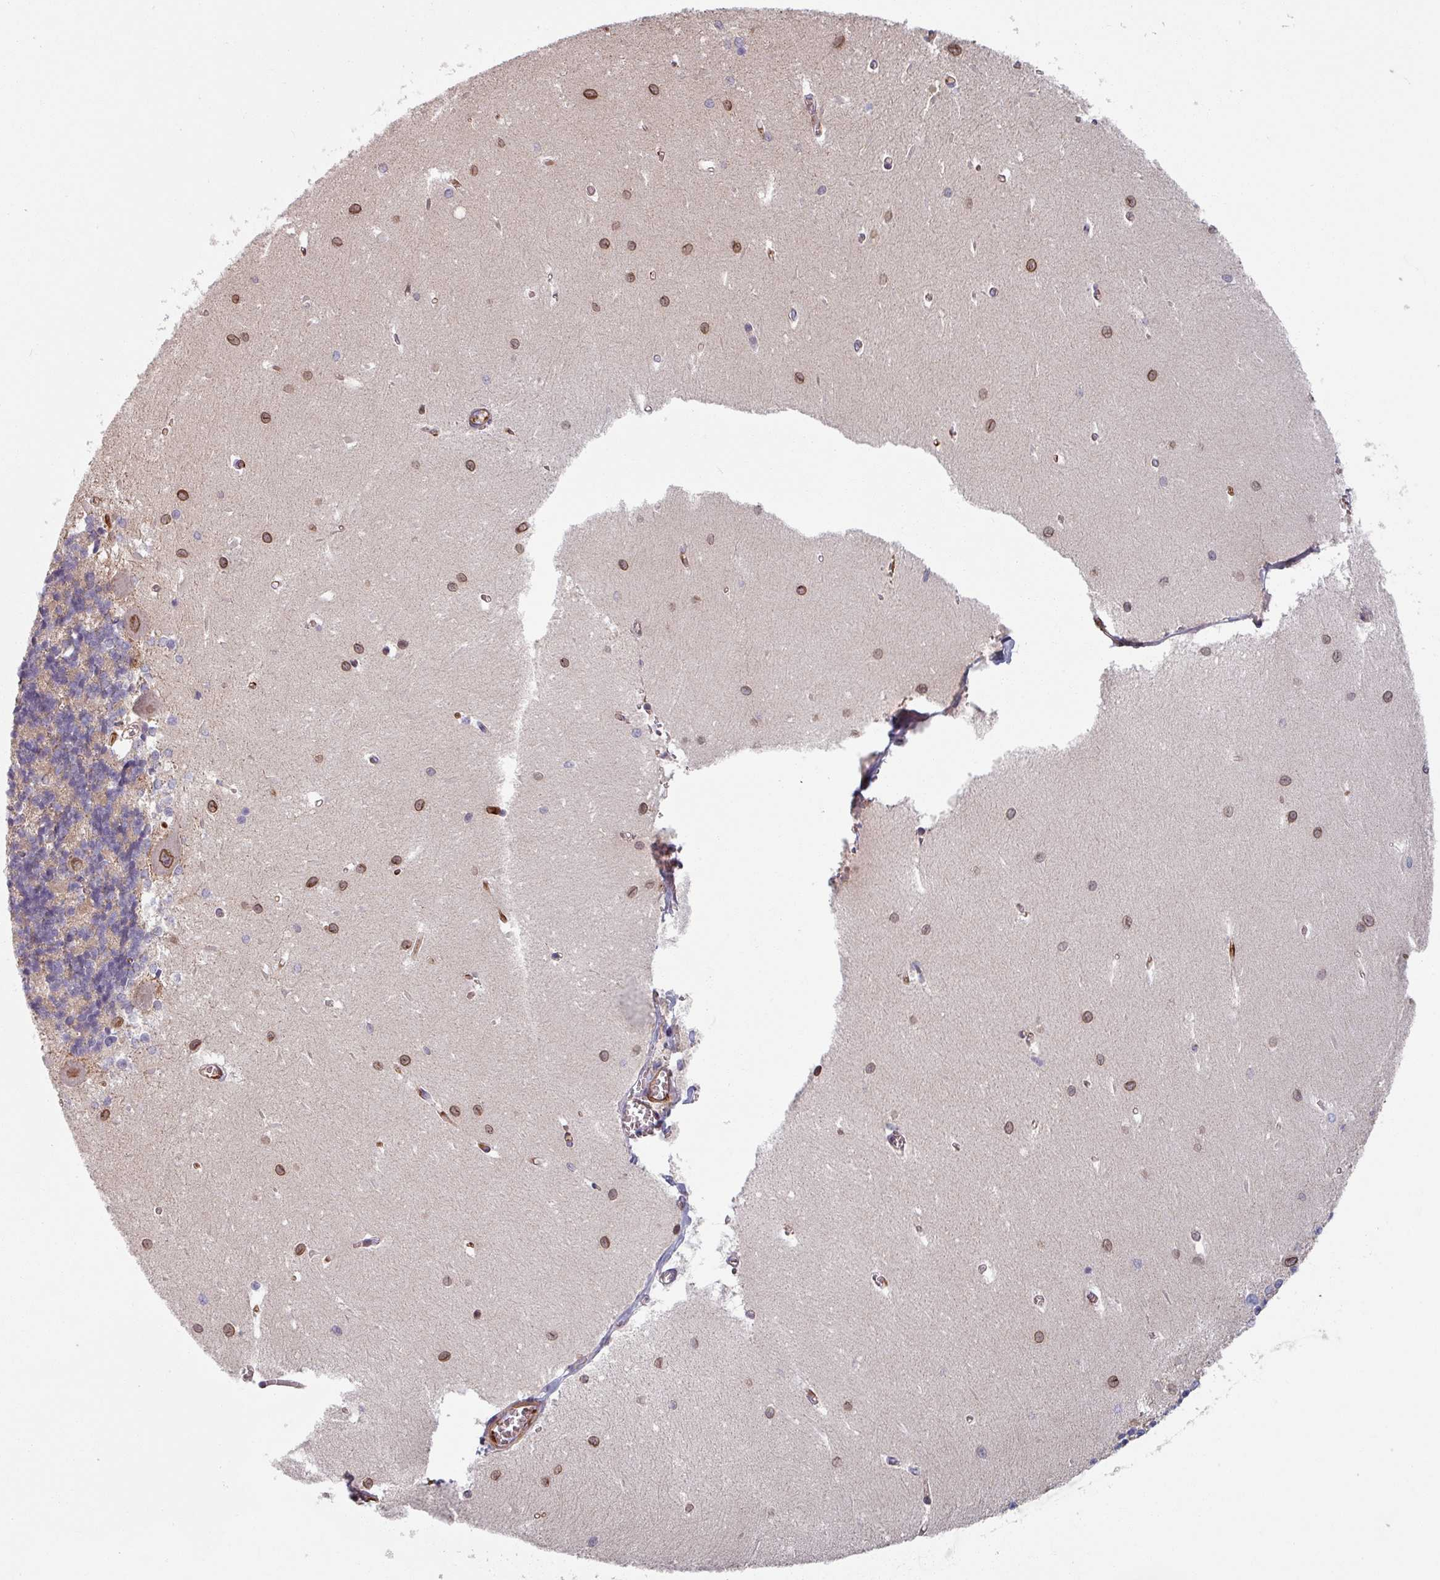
{"staining": {"intensity": "weak", "quantity": "25%-75%", "location": "cytoplasmic/membranous"}, "tissue": "cerebellum", "cell_type": "Cells in granular layer", "image_type": "normal", "snomed": [{"axis": "morphology", "description": "Normal tissue, NOS"}, {"axis": "topography", "description": "Cerebellum"}], "caption": "Cerebellum stained for a protein (brown) displays weak cytoplasmic/membranous positive staining in about 25%-75% of cells in granular layer.", "gene": "C4BPB", "patient": {"sex": "male", "age": 37}}